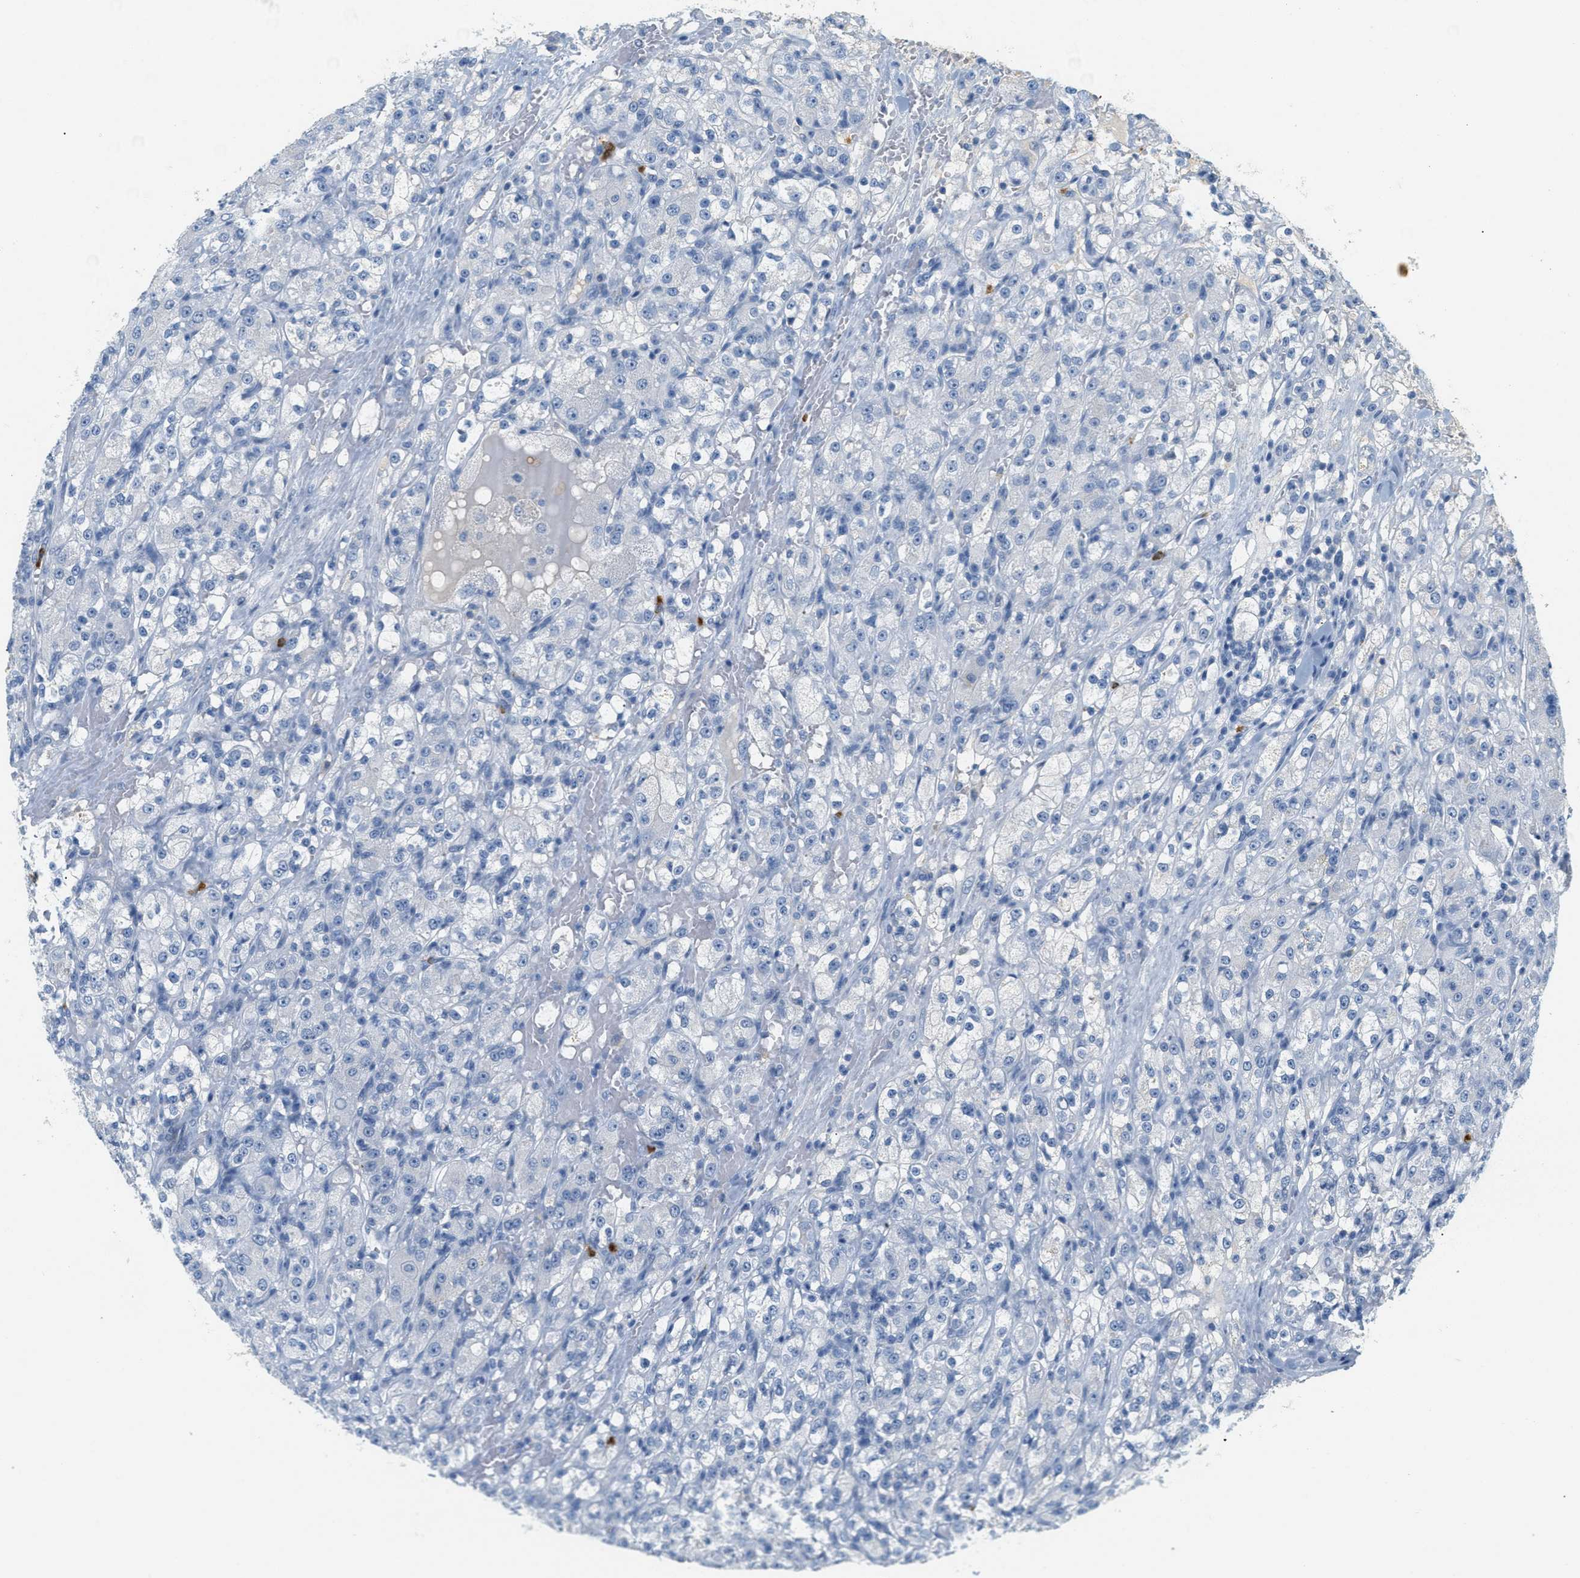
{"staining": {"intensity": "negative", "quantity": "none", "location": "none"}, "tissue": "renal cancer", "cell_type": "Tumor cells", "image_type": "cancer", "snomed": [{"axis": "morphology", "description": "Normal tissue, NOS"}, {"axis": "morphology", "description": "Adenocarcinoma, NOS"}, {"axis": "topography", "description": "Kidney"}], "caption": "The photomicrograph exhibits no significant positivity in tumor cells of renal adenocarcinoma.", "gene": "LCN2", "patient": {"sex": "male", "age": 61}}